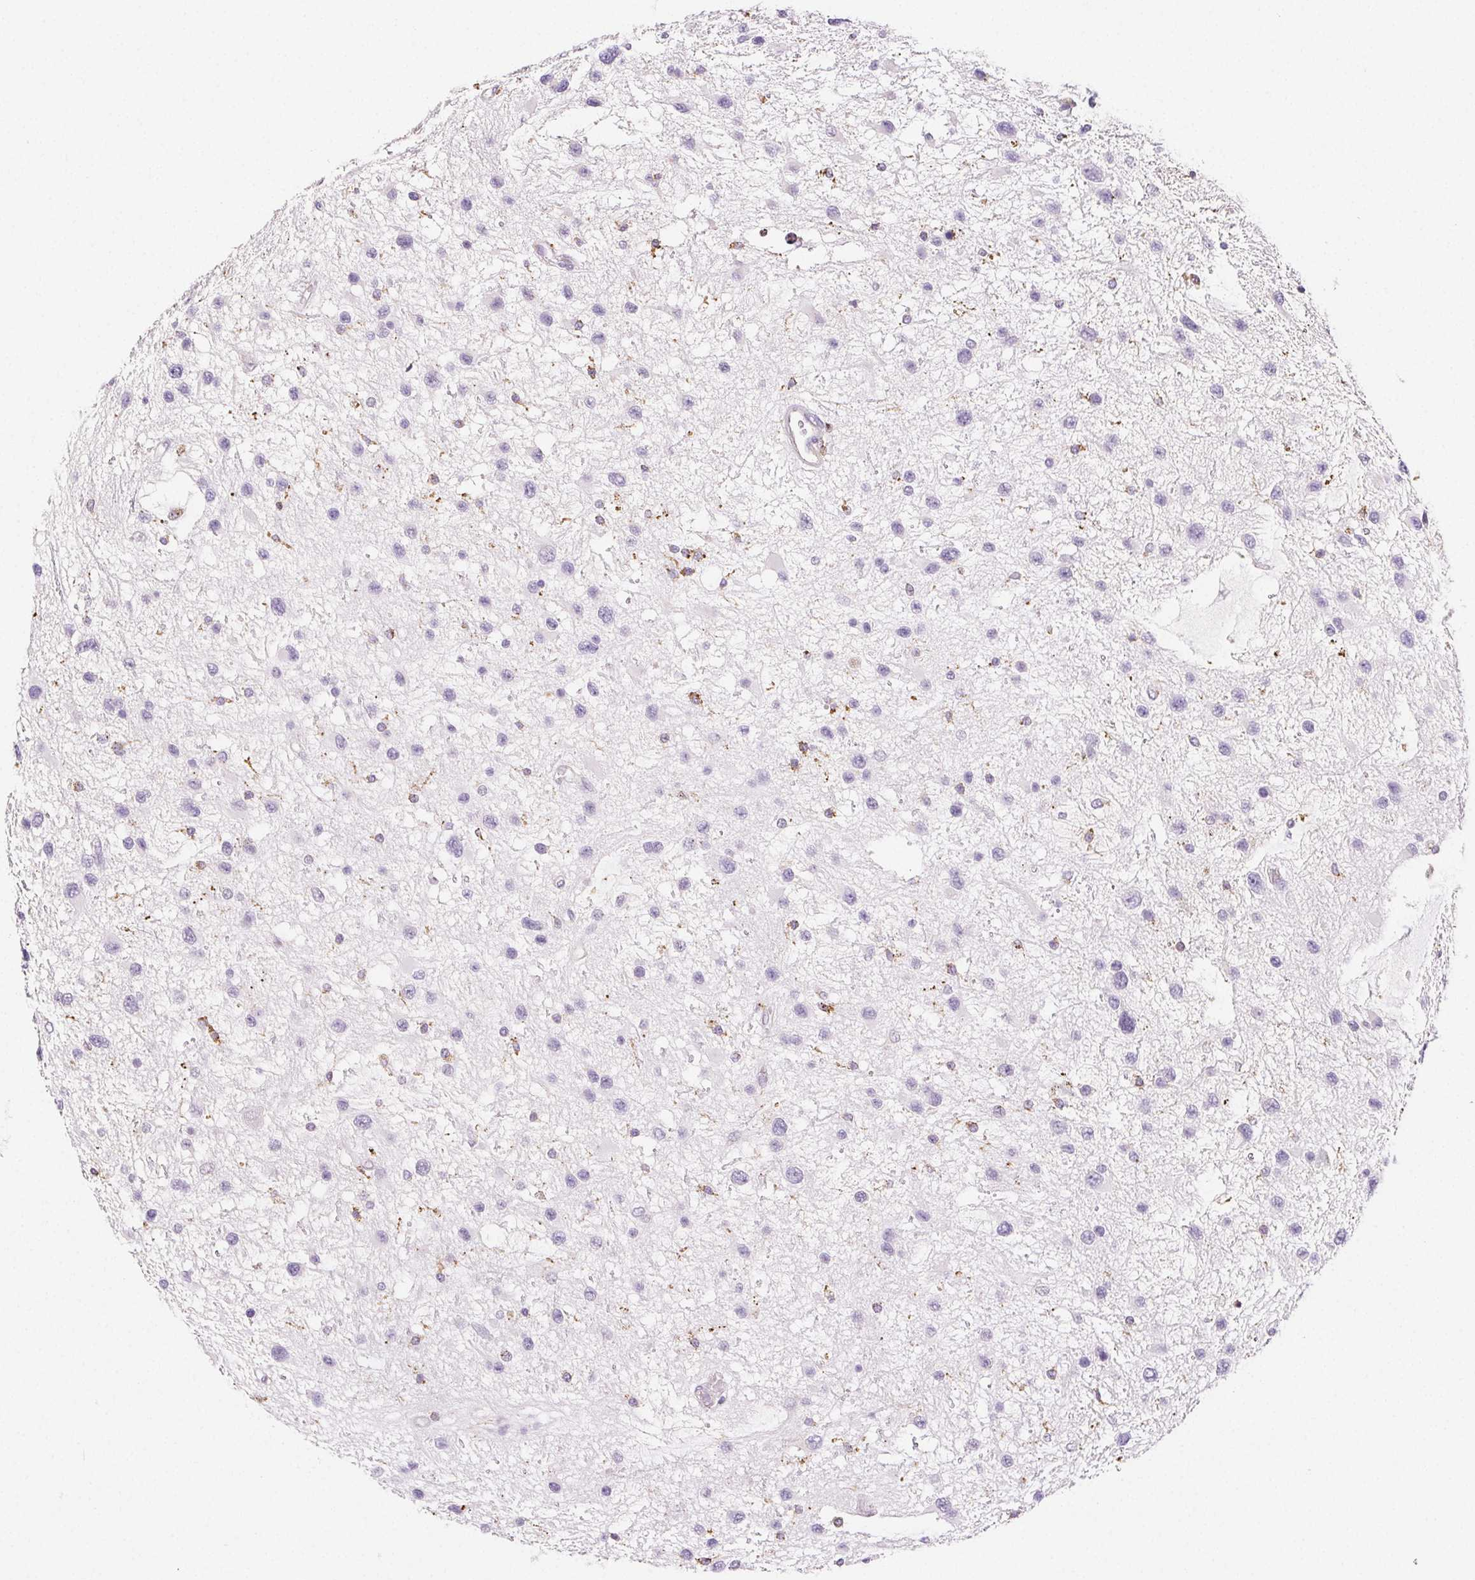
{"staining": {"intensity": "negative", "quantity": "none", "location": "none"}, "tissue": "glioma", "cell_type": "Tumor cells", "image_type": "cancer", "snomed": [{"axis": "morphology", "description": "Glioma, malignant, Low grade"}, {"axis": "topography", "description": "Brain"}], "caption": "Immunohistochemistry (IHC) histopathology image of neoplastic tissue: human malignant glioma (low-grade) stained with DAB shows no significant protein staining in tumor cells.", "gene": "LIPA", "patient": {"sex": "female", "age": 32}}